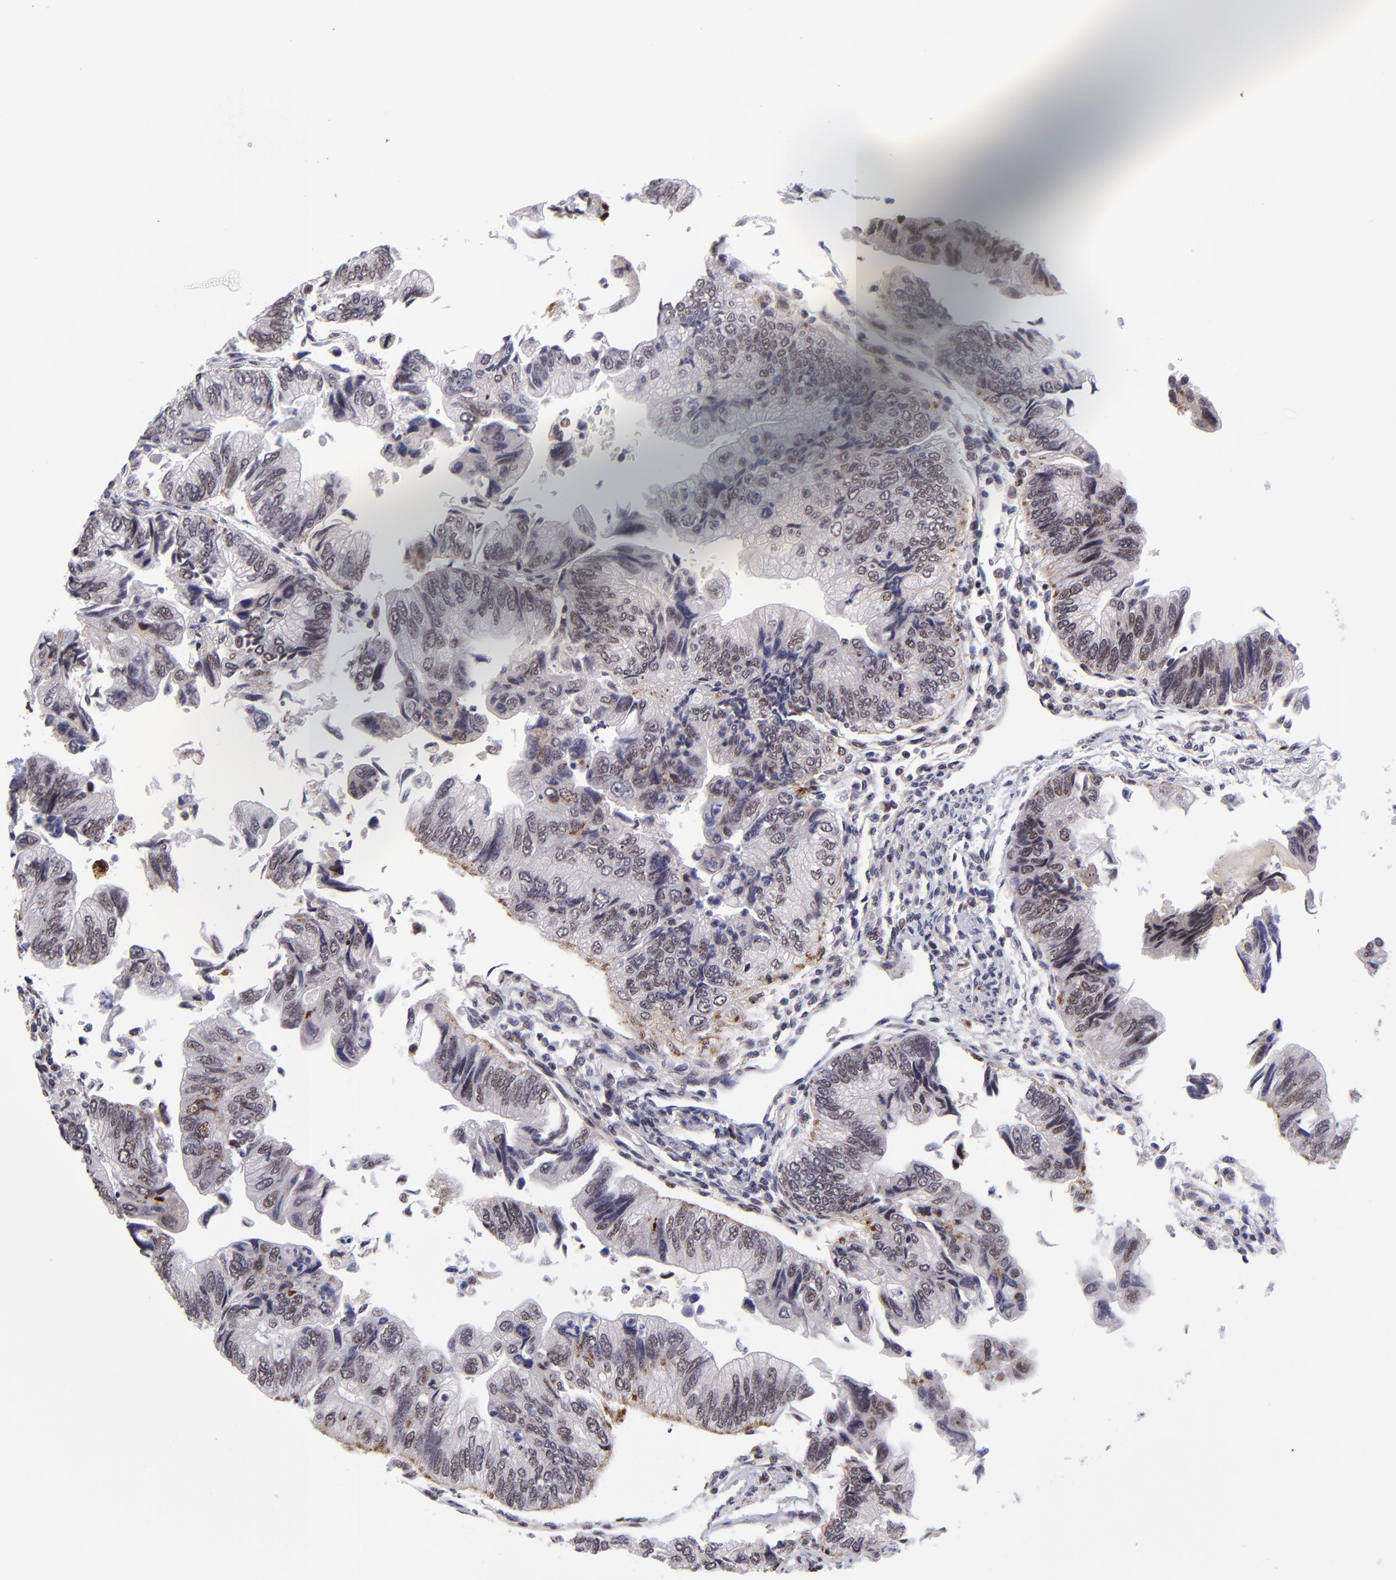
{"staining": {"intensity": "moderate", "quantity": "25%-75%", "location": "nuclear"}, "tissue": "colorectal cancer", "cell_type": "Tumor cells", "image_type": "cancer", "snomed": [{"axis": "morphology", "description": "Adenocarcinoma, NOS"}, {"axis": "topography", "description": "Rectum"}], "caption": "Immunohistochemical staining of adenocarcinoma (colorectal) displays medium levels of moderate nuclear expression in about 25%-75% of tumor cells.", "gene": "SOX6", "patient": {"sex": "female", "age": 65}}